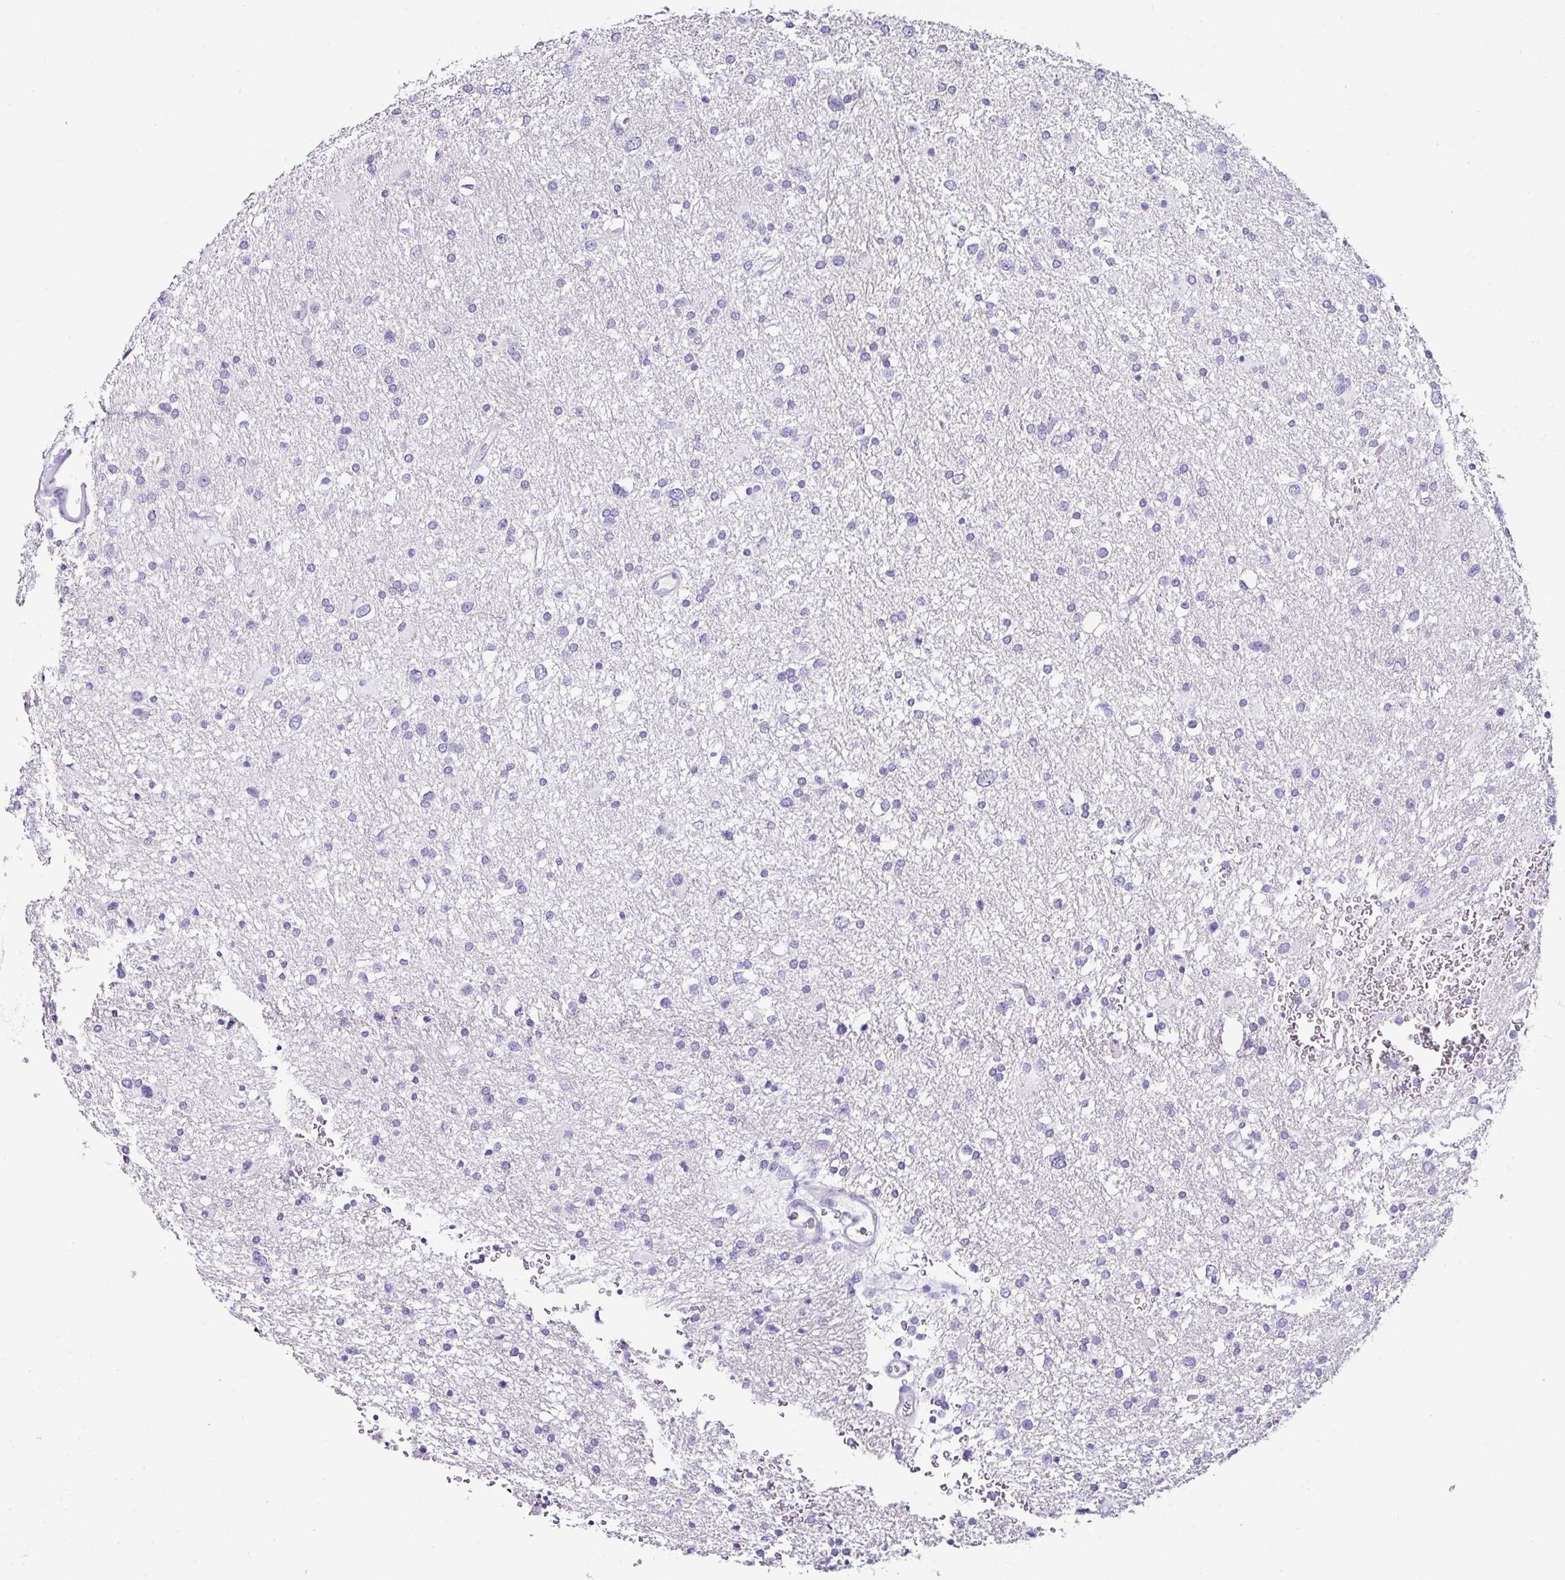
{"staining": {"intensity": "negative", "quantity": "none", "location": "none"}, "tissue": "glioma", "cell_type": "Tumor cells", "image_type": "cancer", "snomed": [{"axis": "morphology", "description": "Glioma, malignant, Low grade"}, {"axis": "topography", "description": "Brain"}], "caption": "Immunohistochemical staining of human low-grade glioma (malignant) shows no significant staining in tumor cells.", "gene": "SERPINB3", "patient": {"sex": "female", "age": 32}}